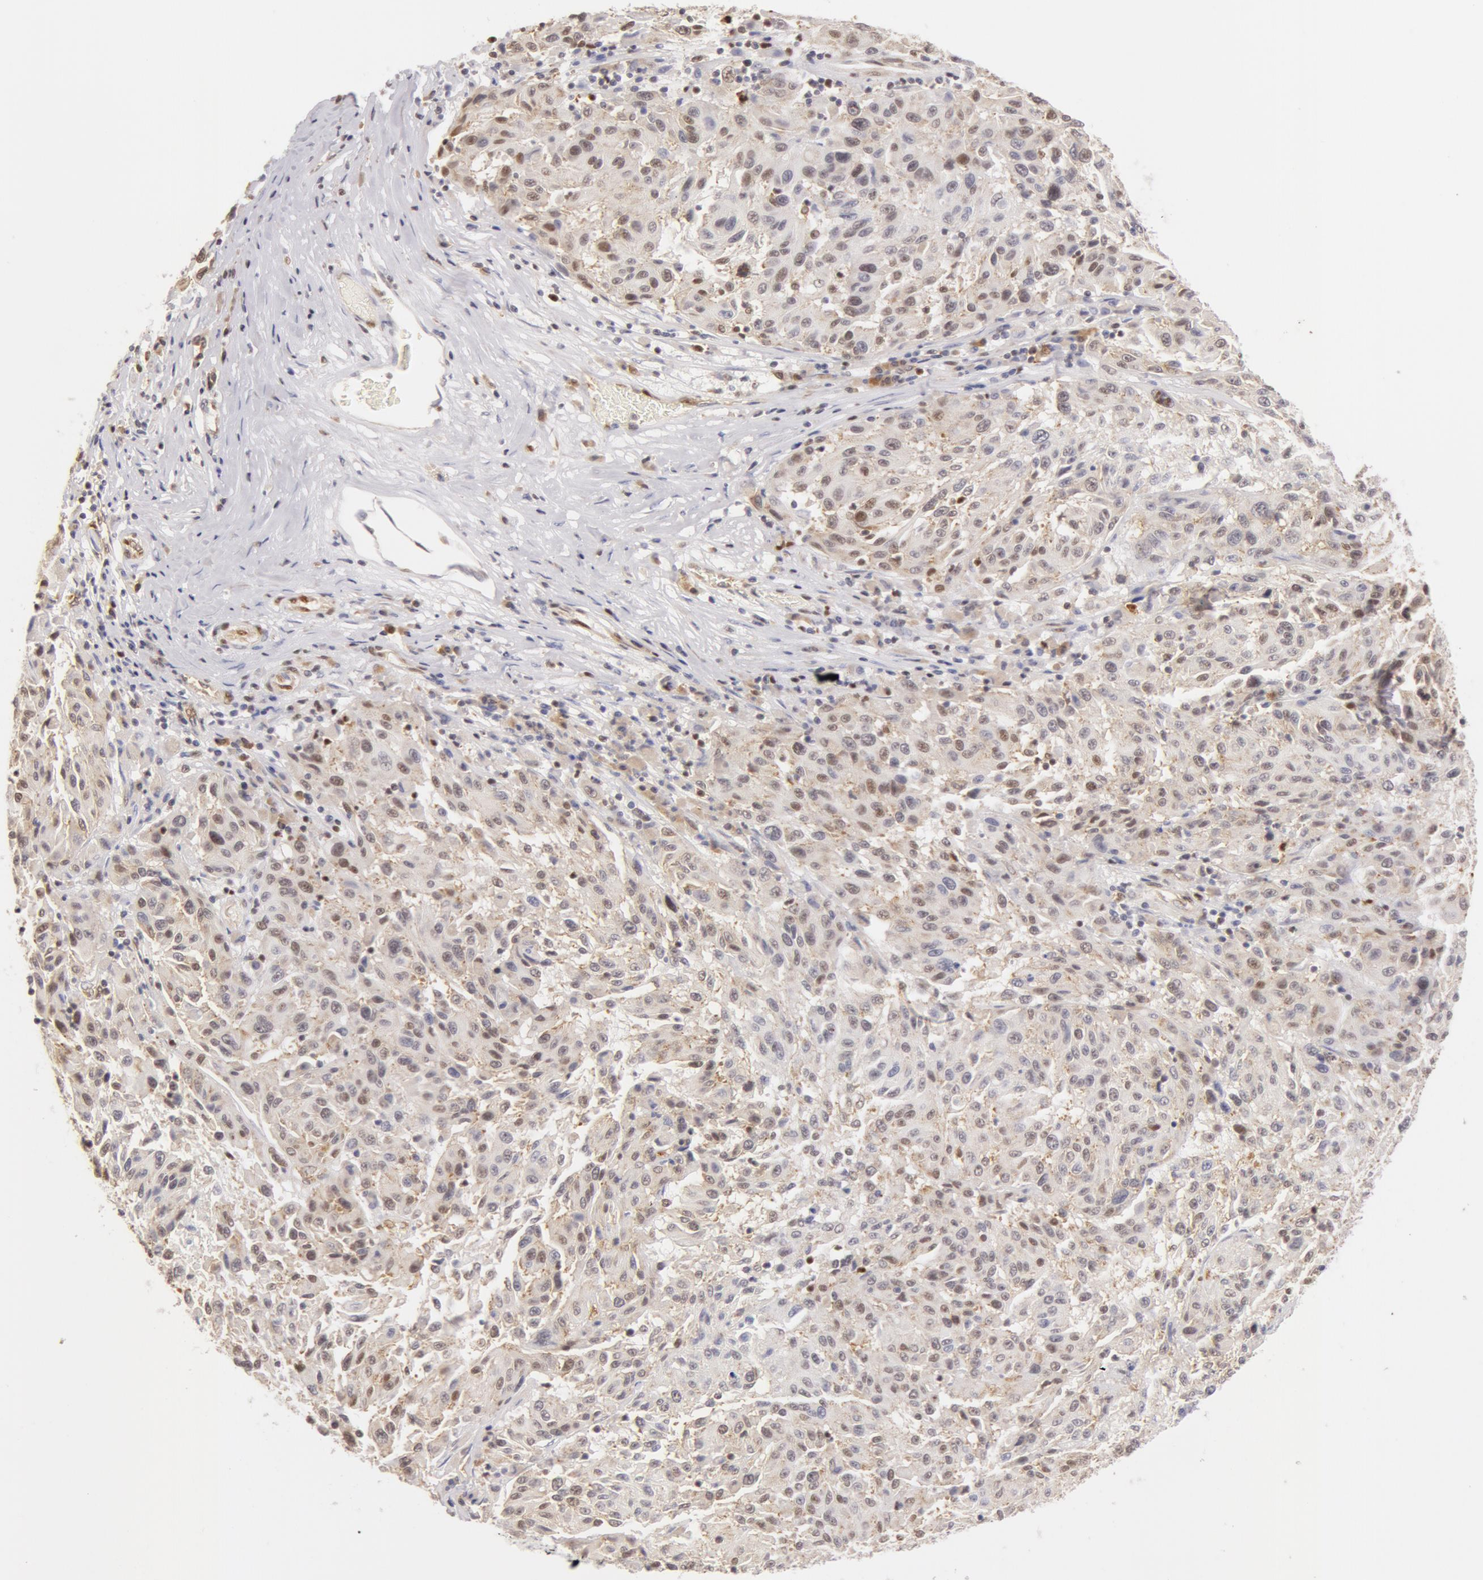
{"staining": {"intensity": "negative", "quantity": "none", "location": "none"}, "tissue": "melanoma", "cell_type": "Tumor cells", "image_type": "cancer", "snomed": [{"axis": "morphology", "description": "Malignant melanoma, NOS"}, {"axis": "topography", "description": "Skin"}], "caption": "Immunohistochemical staining of malignant melanoma demonstrates no significant expression in tumor cells.", "gene": "DDX3Y", "patient": {"sex": "female", "age": 77}}